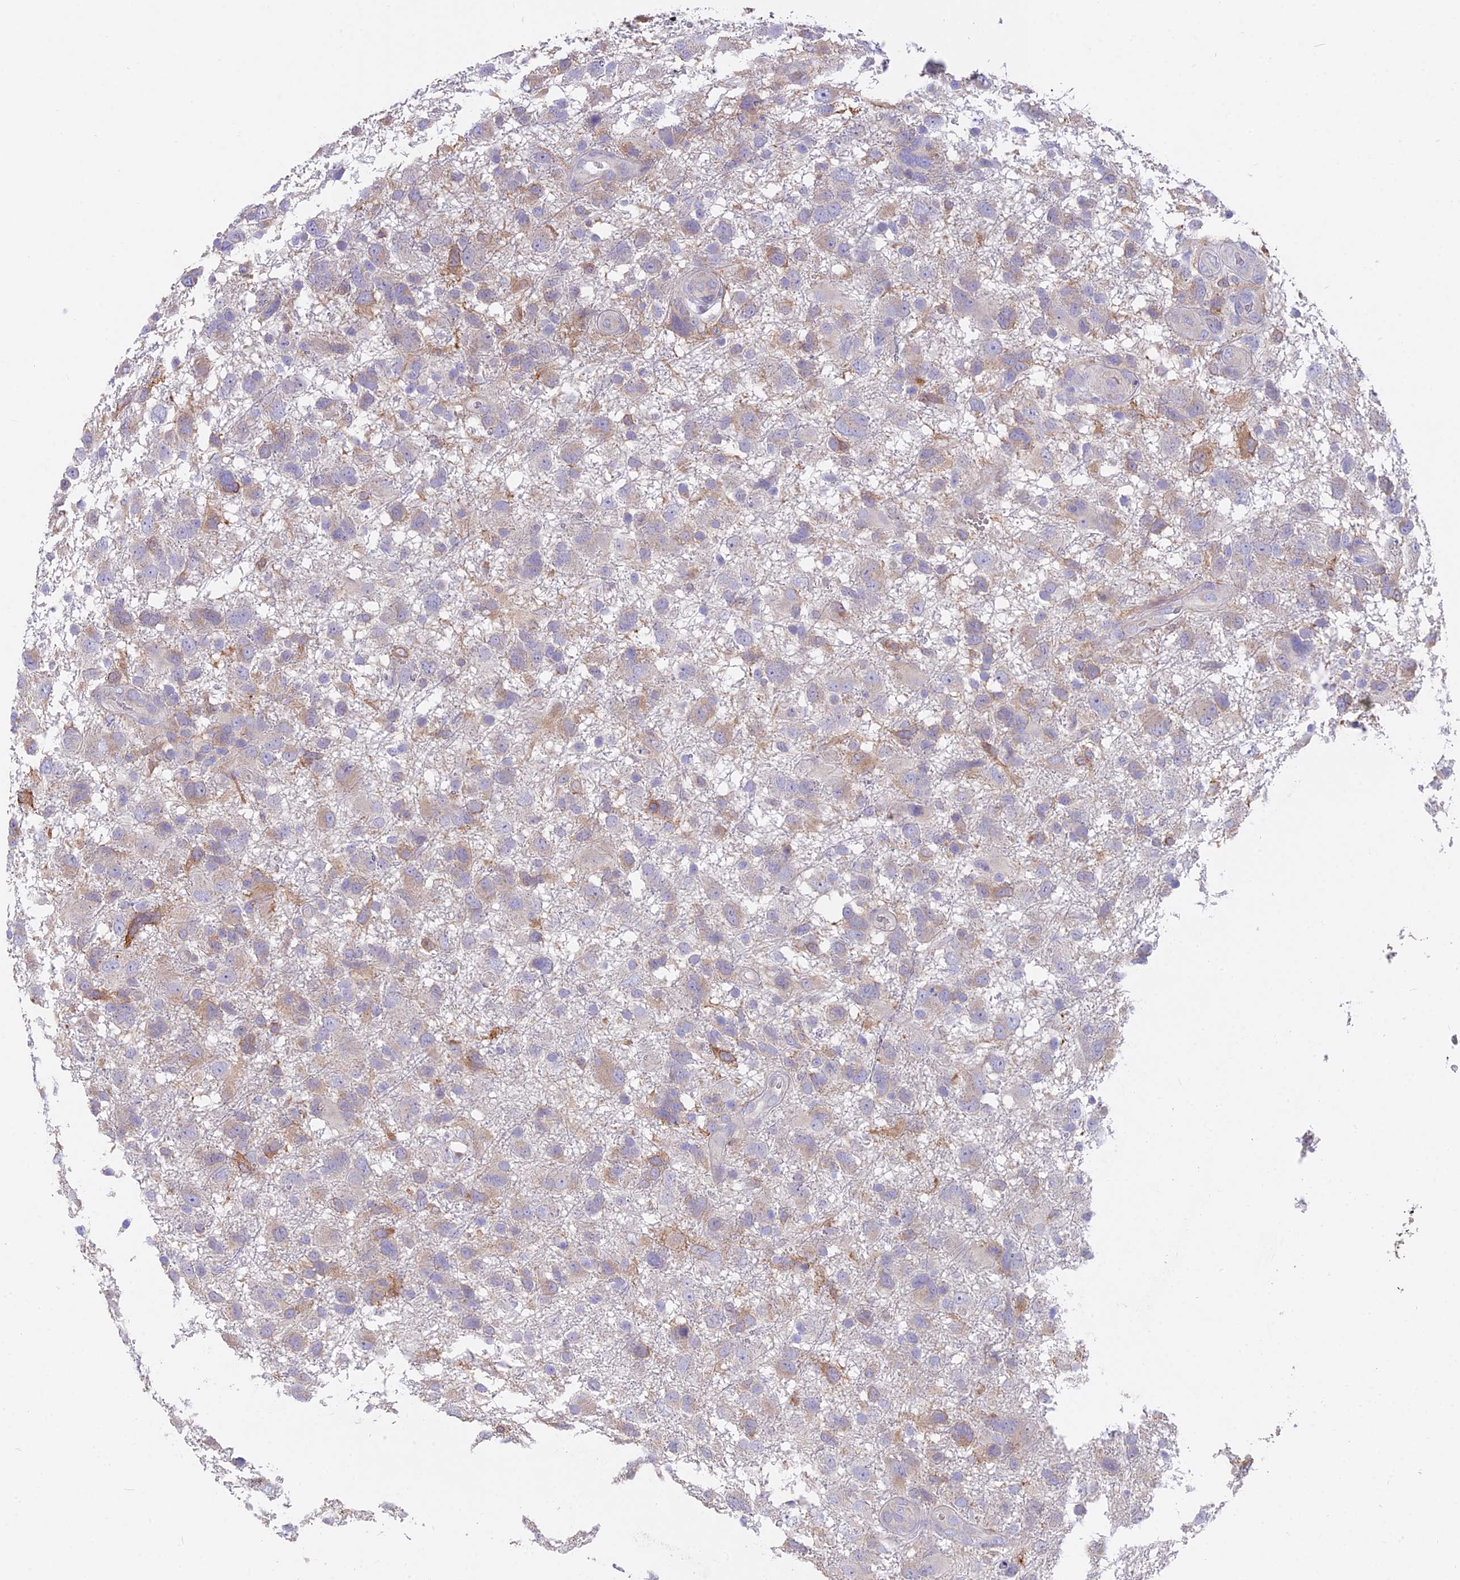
{"staining": {"intensity": "weak", "quantity": "25%-75%", "location": "cytoplasmic/membranous"}, "tissue": "glioma", "cell_type": "Tumor cells", "image_type": "cancer", "snomed": [{"axis": "morphology", "description": "Glioma, malignant, High grade"}, {"axis": "topography", "description": "Brain"}], "caption": "Glioma stained with a protein marker shows weak staining in tumor cells.", "gene": "FAM168B", "patient": {"sex": "male", "age": 61}}